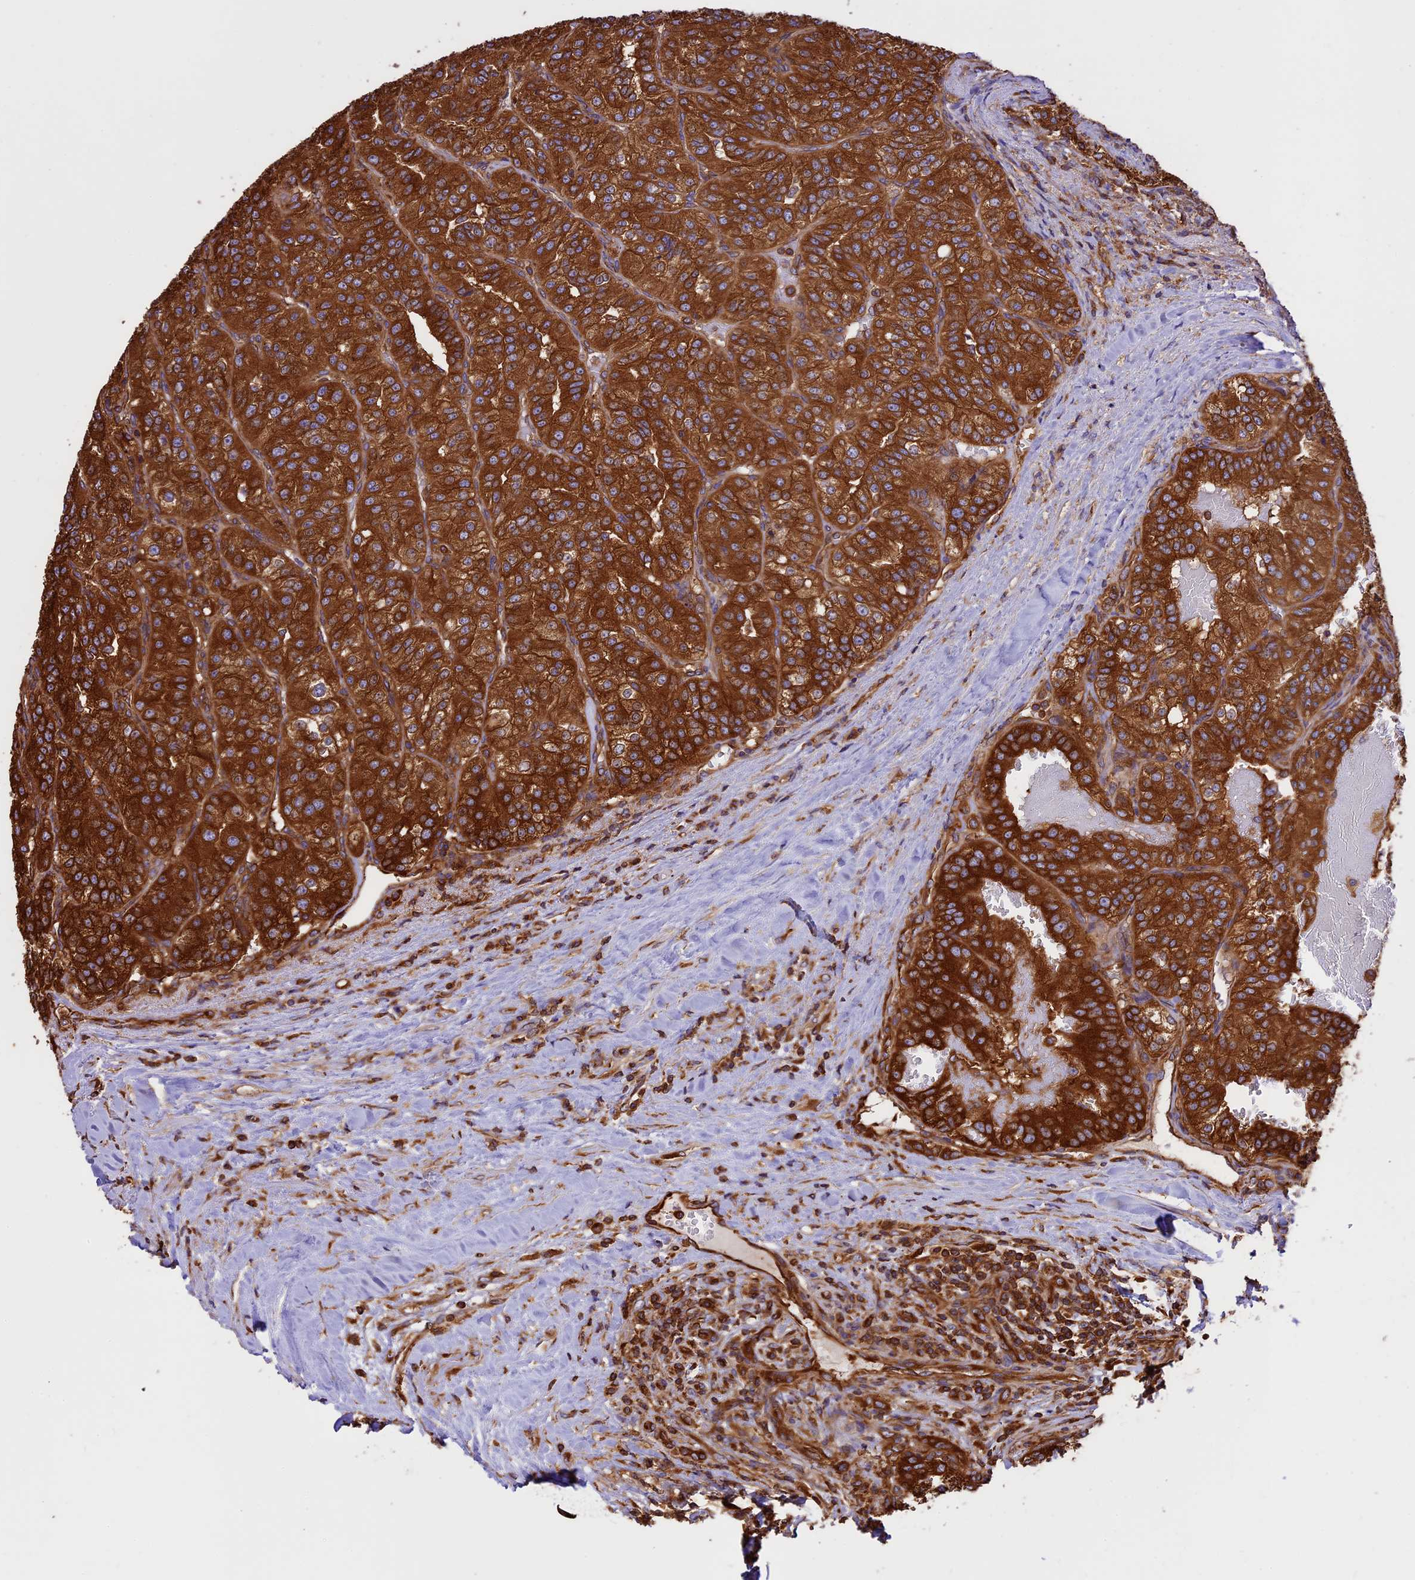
{"staining": {"intensity": "strong", "quantity": ">75%", "location": "cytoplasmic/membranous"}, "tissue": "renal cancer", "cell_type": "Tumor cells", "image_type": "cancer", "snomed": [{"axis": "morphology", "description": "Adenocarcinoma, NOS"}, {"axis": "topography", "description": "Kidney"}], "caption": "Brown immunohistochemical staining in human renal adenocarcinoma displays strong cytoplasmic/membranous staining in approximately >75% of tumor cells. (Brightfield microscopy of DAB IHC at high magnification).", "gene": "KARS1", "patient": {"sex": "female", "age": 63}}